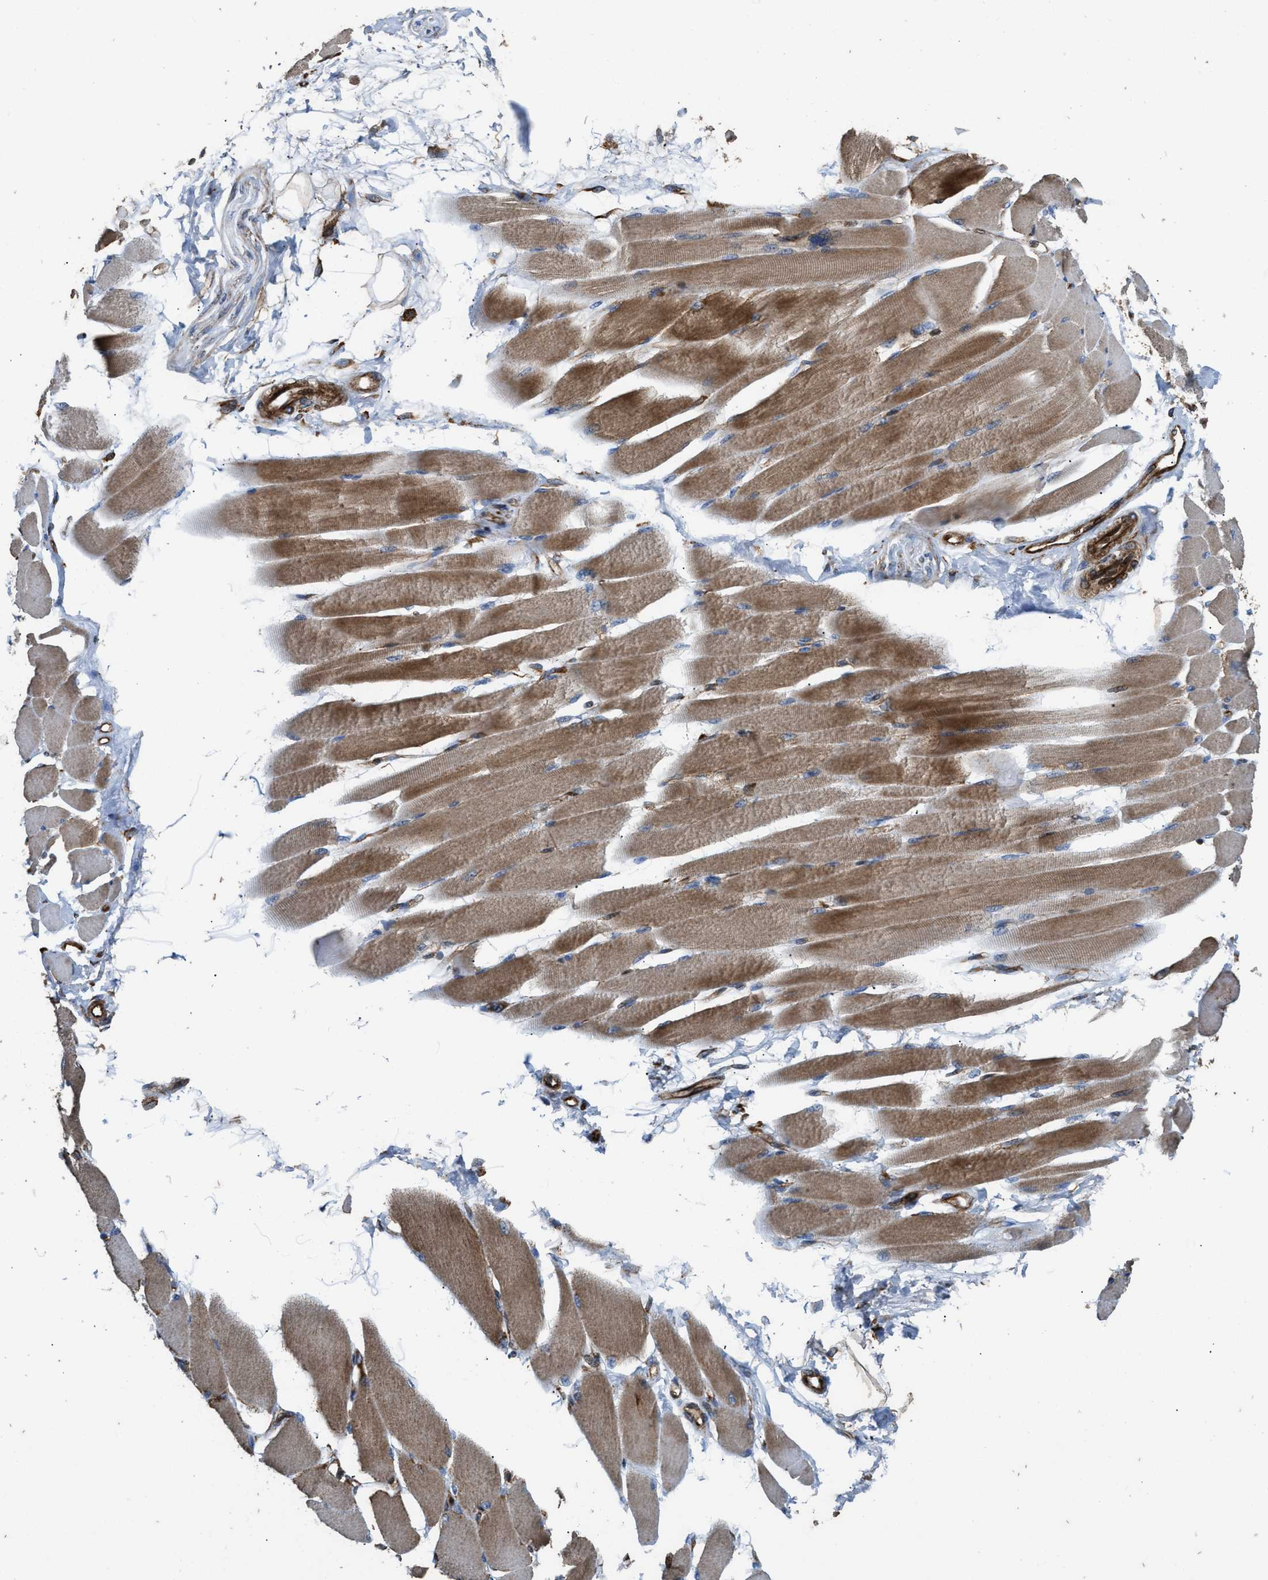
{"staining": {"intensity": "strong", "quantity": "25%-75%", "location": "cytoplasmic/membranous"}, "tissue": "skeletal muscle", "cell_type": "Myocytes", "image_type": "normal", "snomed": [{"axis": "morphology", "description": "Normal tissue, NOS"}, {"axis": "topography", "description": "Skeletal muscle"}, {"axis": "topography", "description": "Peripheral nerve tissue"}], "caption": "This is a histology image of immunohistochemistry (IHC) staining of unremarkable skeletal muscle, which shows strong staining in the cytoplasmic/membranous of myocytes.", "gene": "EGLN1", "patient": {"sex": "female", "age": 84}}